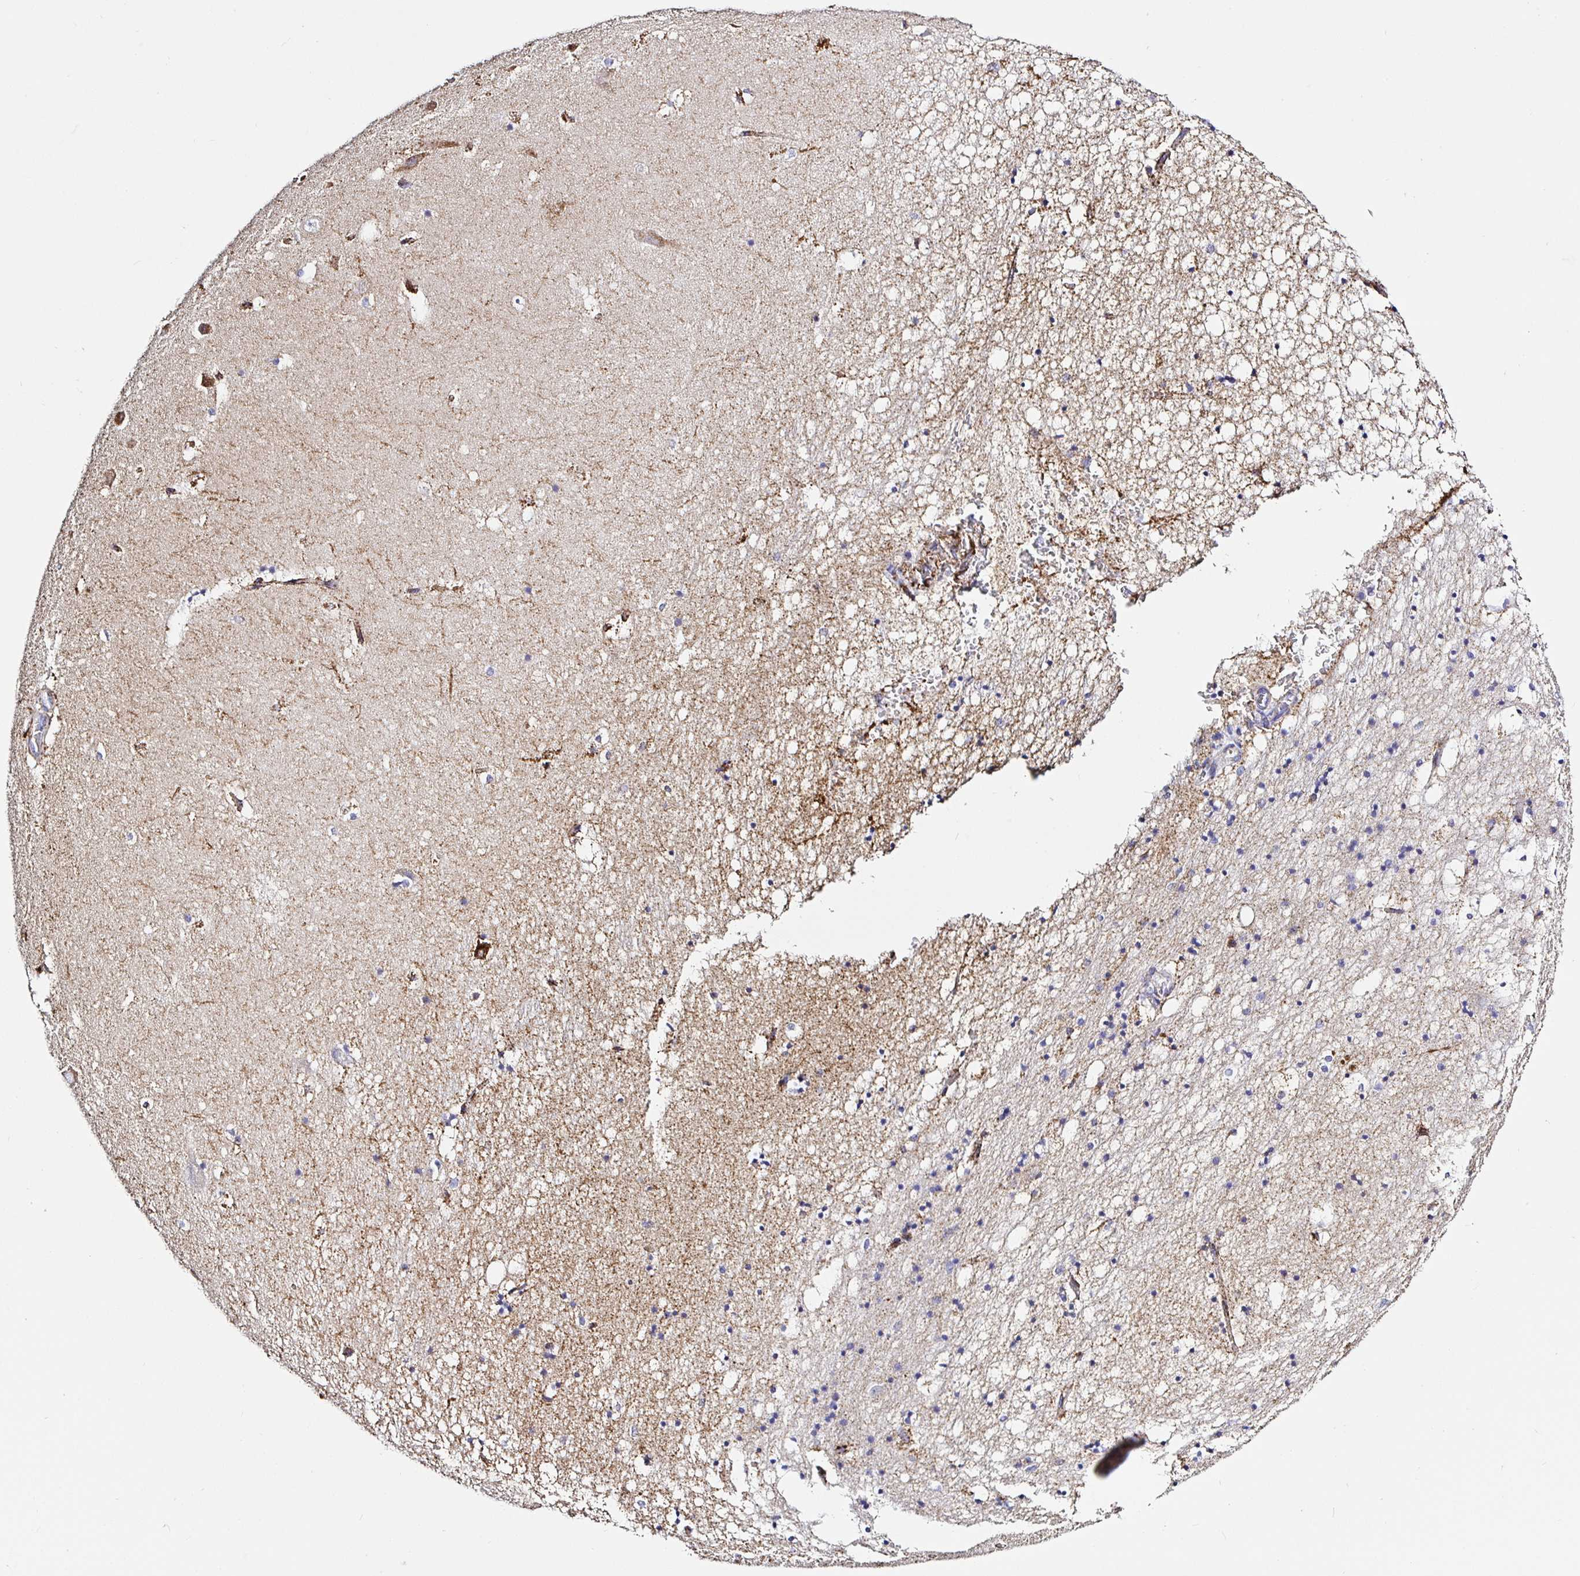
{"staining": {"intensity": "negative", "quantity": "none", "location": "none"}, "tissue": "hippocampus", "cell_type": "Glial cells", "image_type": "normal", "snomed": [{"axis": "morphology", "description": "Normal tissue, NOS"}, {"axis": "topography", "description": "Hippocampus"}], "caption": "Photomicrograph shows no significant protein expression in glial cells of benign hippocampus.", "gene": "MAOA", "patient": {"sex": "male", "age": 58}}